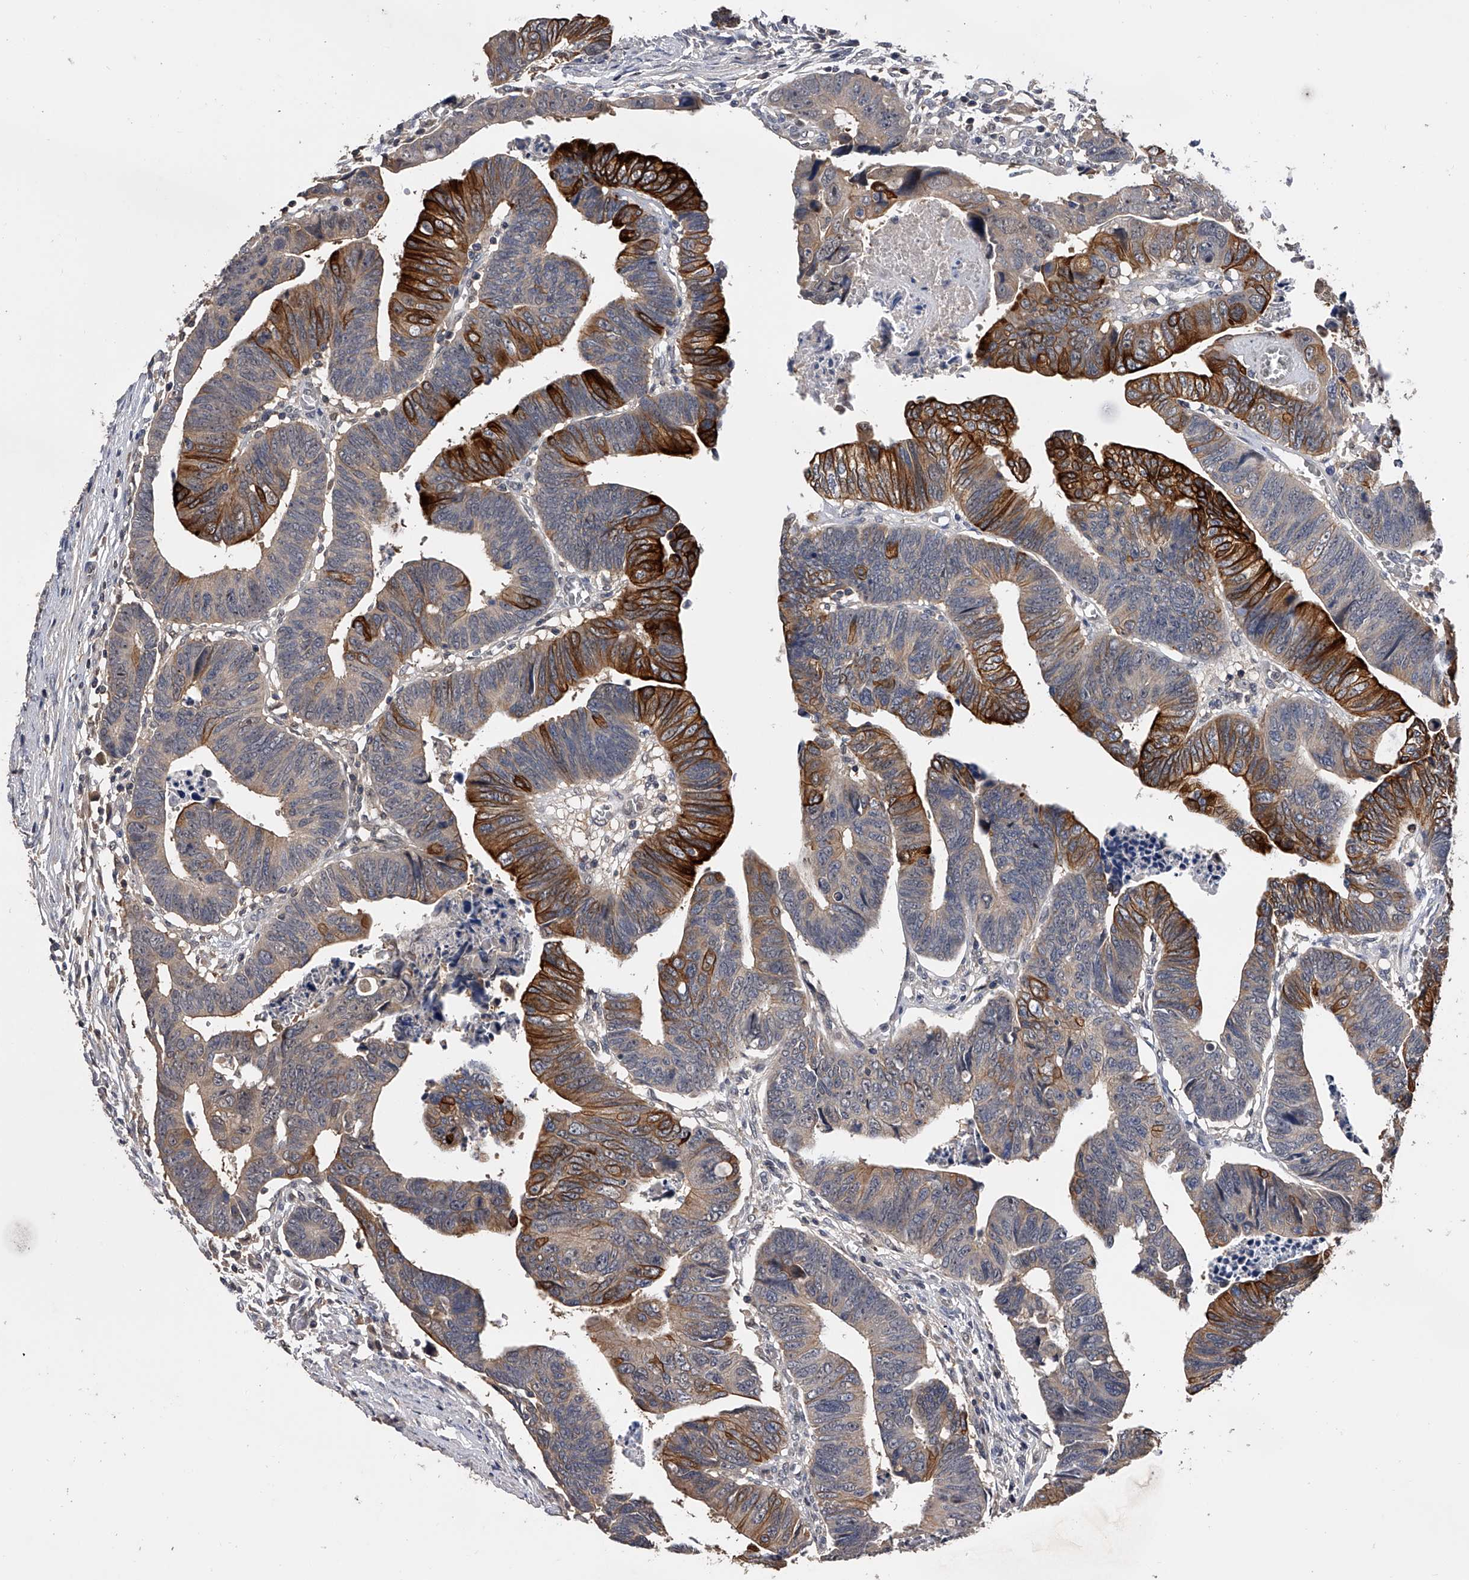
{"staining": {"intensity": "strong", "quantity": "25%-75%", "location": "cytoplasmic/membranous"}, "tissue": "colorectal cancer", "cell_type": "Tumor cells", "image_type": "cancer", "snomed": [{"axis": "morphology", "description": "Adenocarcinoma, NOS"}, {"axis": "topography", "description": "Rectum"}], "caption": "Immunohistochemistry micrograph of neoplastic tissue: colorectal adenocarcinoma stained using IHC exhibits high levels of strong protein expression localized specifically in the cytoplasmic/membranous of tumor cells, appearing as a cytoplasmic/membranous brown color.", "gene": "EFCAB7", "patient": {"sex": "female", "age": 65}}